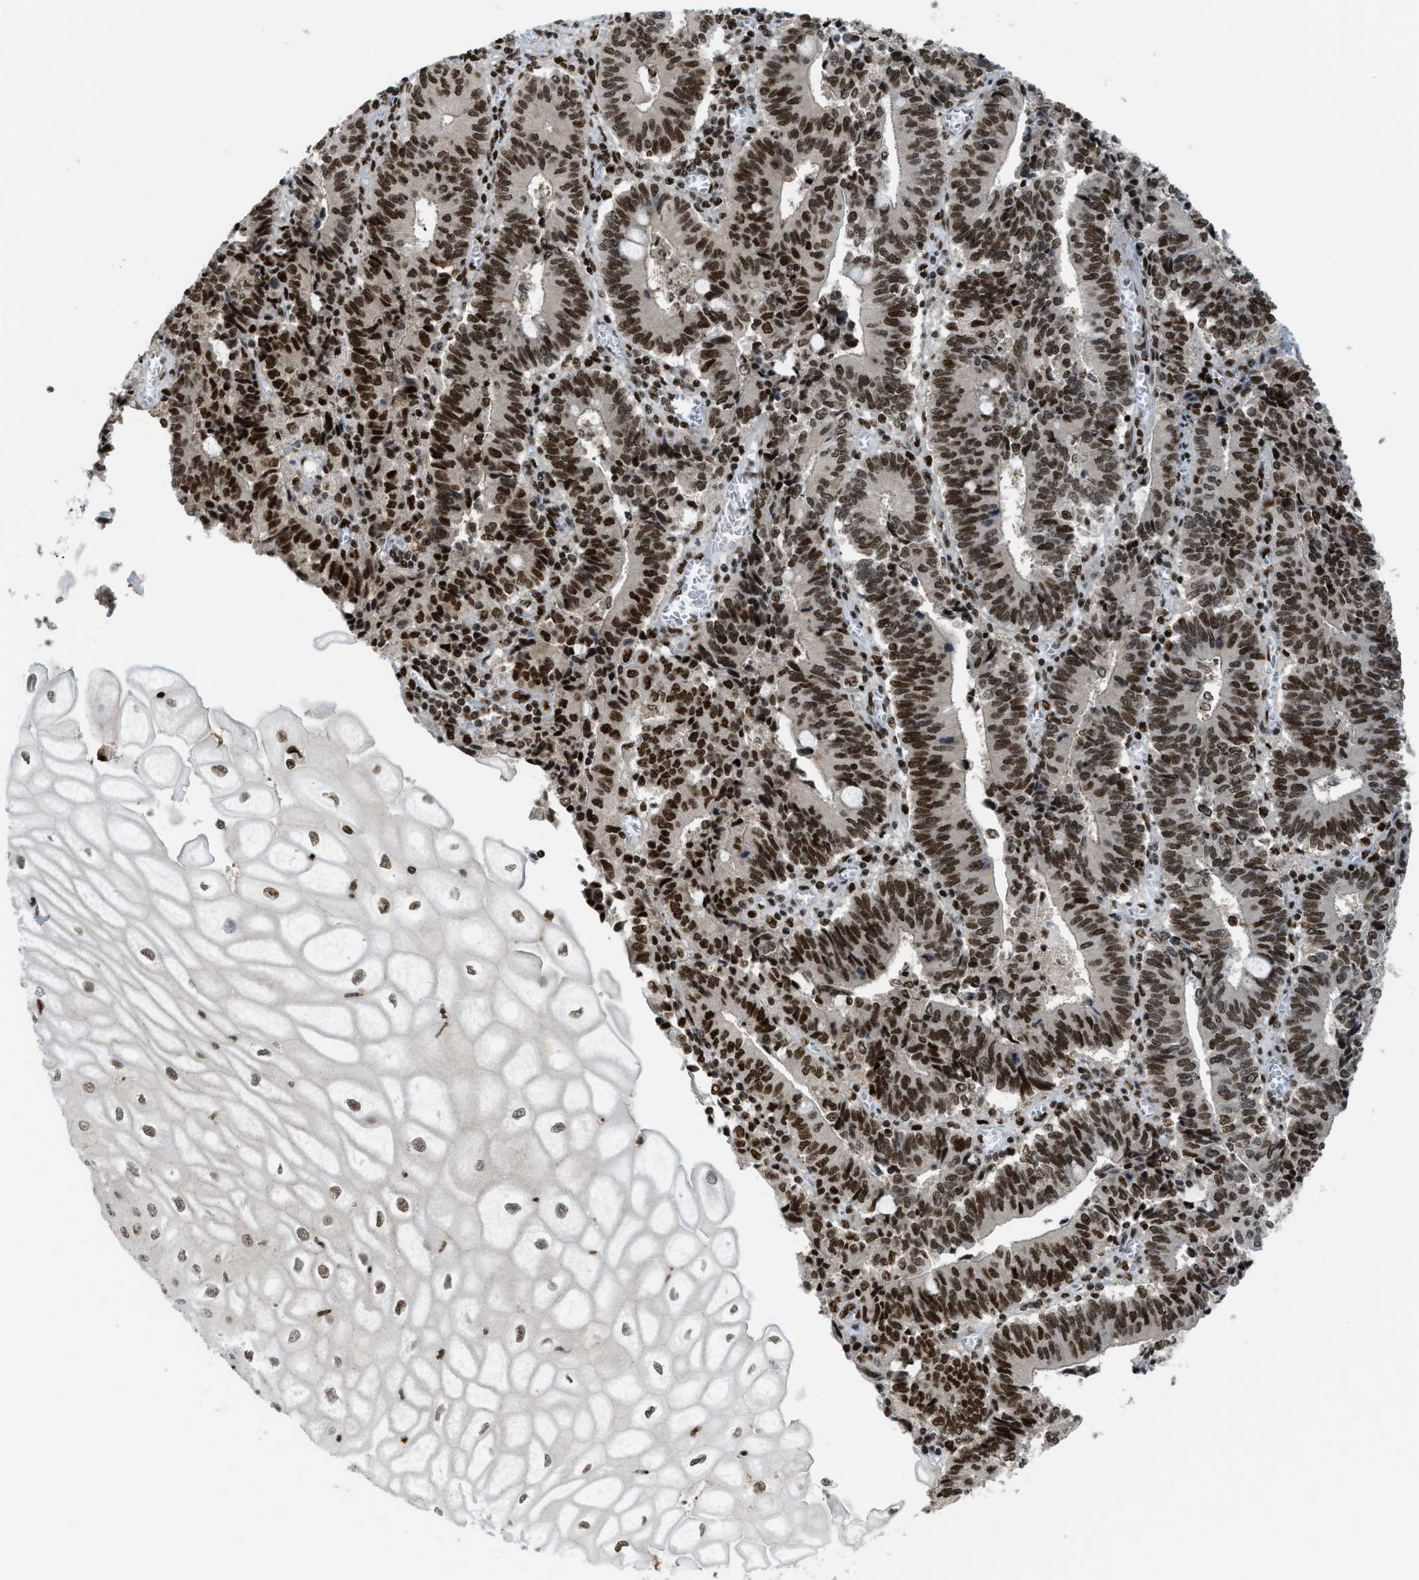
{"staining": {"intensity": "strong", "quantity": ">75%", "location": "nuclear"}, "tissue": "cervical cancer", "cell_type": "Tumor cells", "image_type": "cancer", "snomed": [{"axis": "morphology", "description": "Adenocarcinoma, NOS"}, {"axis": "topography", "description": "Cervix"}], "caption": "Immunohistochemistry (IHC) of human cervical cancer shows high levels of strong nuclear positivity in about >75% of tumor cells.", "gene": "RFX5", "patient": {"sex": "female", "age": 44}}